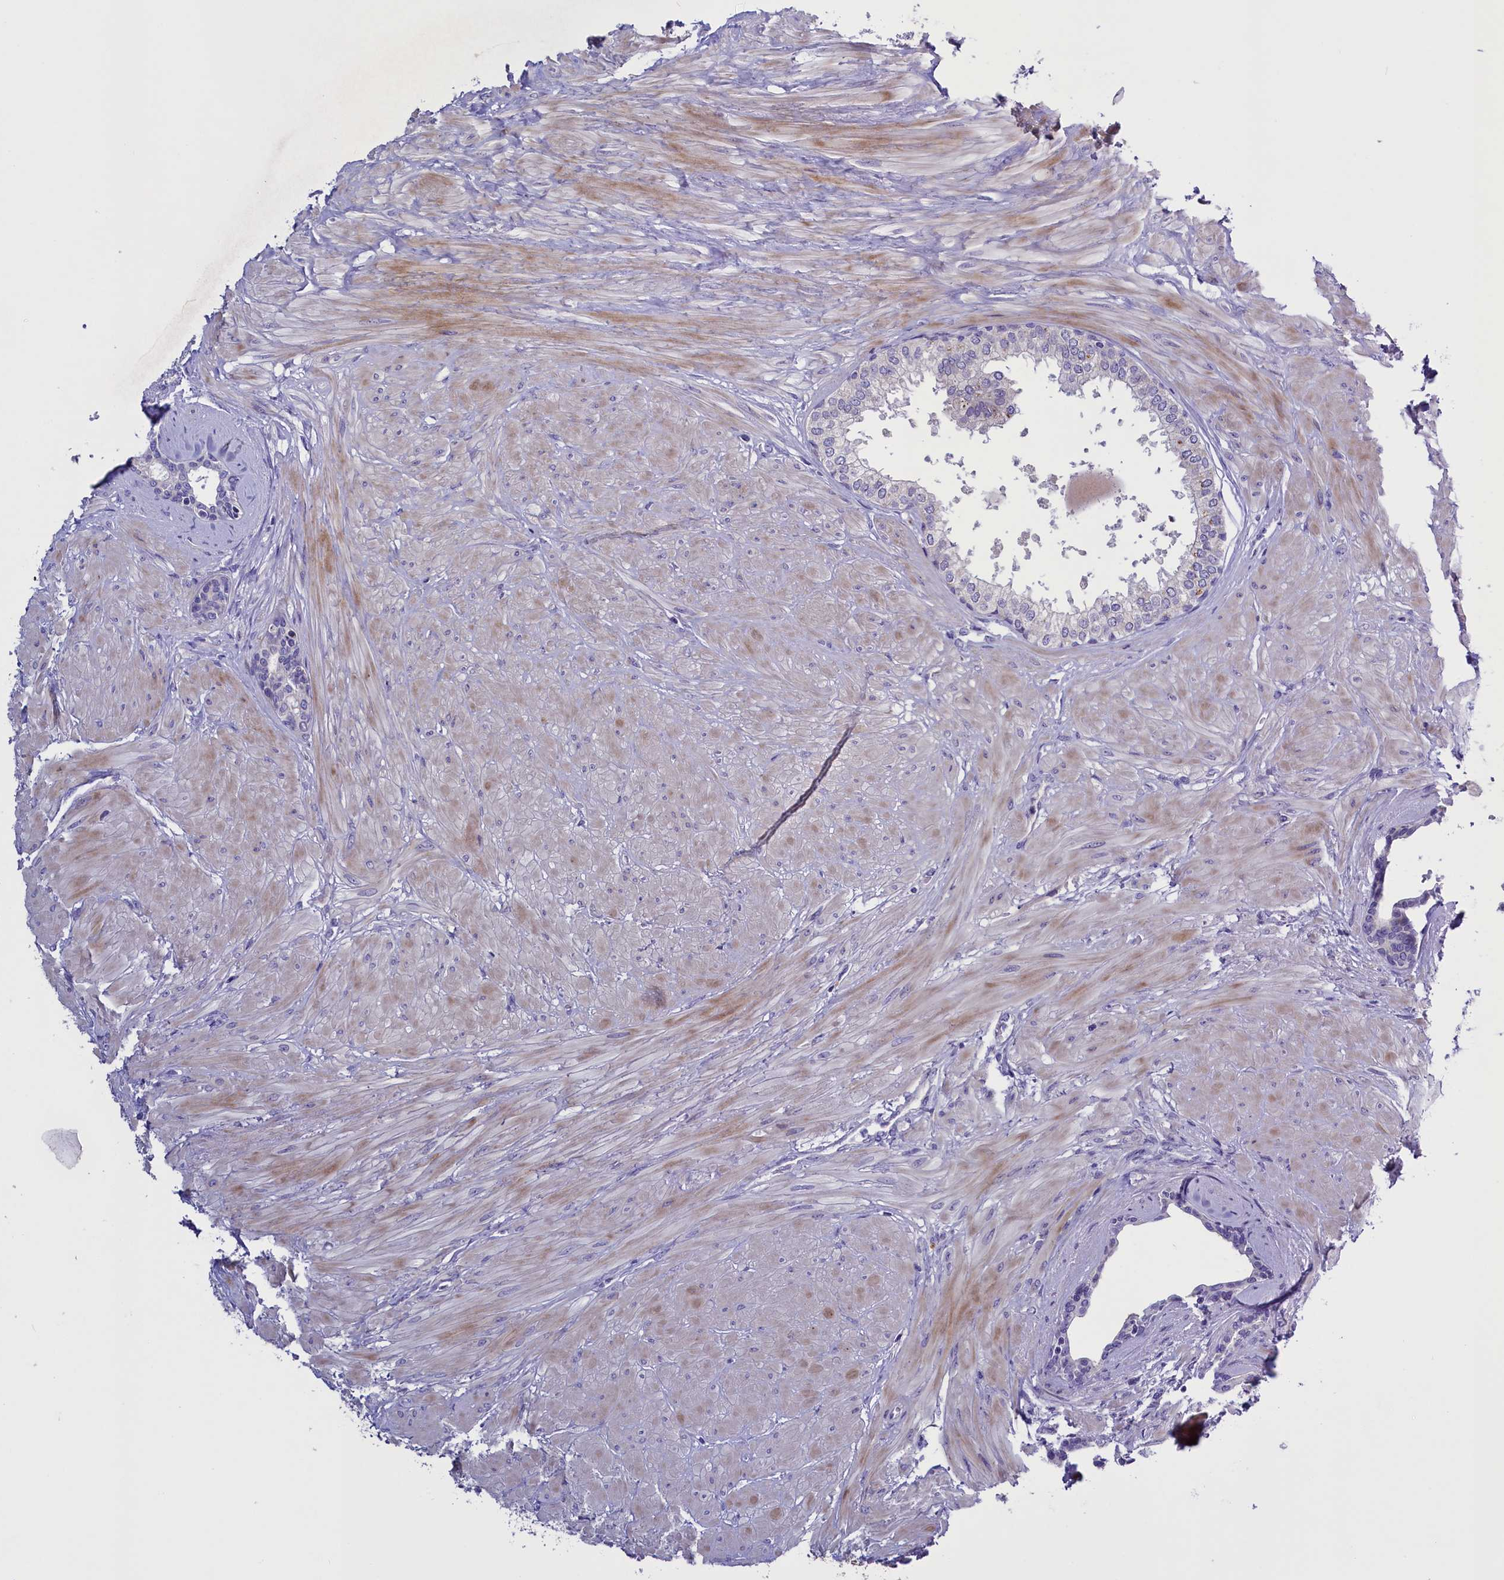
{"staining": {"intensity": "negative", "quantity": "none", "location": "none"}, "tissue": "prostate", "cell_type": "Glandular cells", "image_type": "normal", "snomed": [{"axis": "morphology", "description": "Normal tissue, NOS"}, {"axis": "topography", "description": "Prostate"}], "caption": "A high-resolution micrograph shows immunohistochemistry (IHC) staining of unremarkable prostate, which demonstrates no significant staining in glandular cells. (DAB immunohistochemistry (IHC) visualized using brightfield microscopy, high magnification).", "gene": "RTTN", "patient": {"sex": "male", "age": 48}}